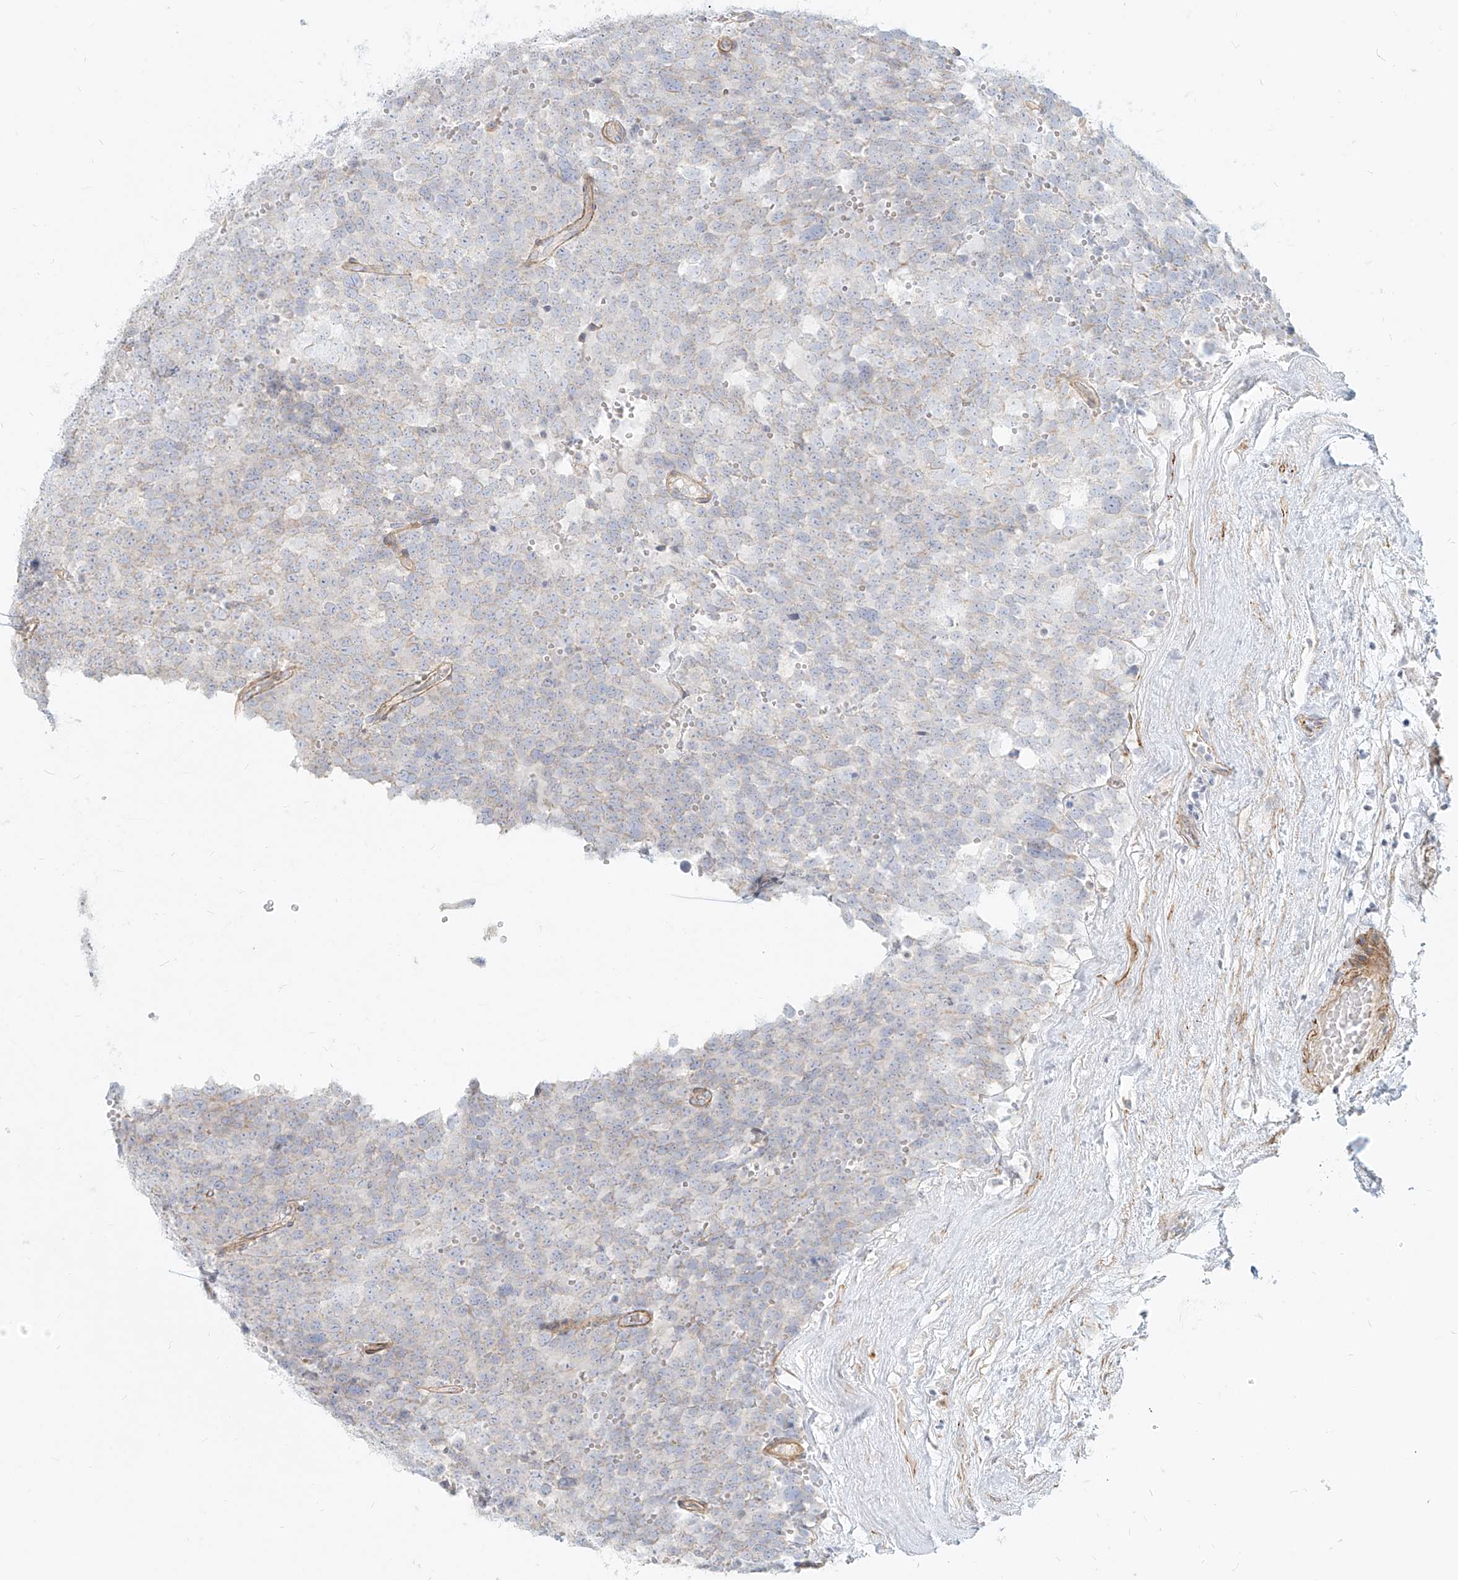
{"staining": {"intensity": "negative", "quantity": "none", "location": "none"}, "tissue": "testis cancer", "cell_type": "Tumor cells", "image_type": "cancer", "snomed": [{"axis": "morphology", "description": "Seminoma, NOS"}, {"axis": "topography", "description": "Testis"}], "caption": "A high-resolution image shows immunohistochemistry (IHC) staining of testis seminoma, which exhibits no significant expression in tumor cells.", "gene": "ITPKB", "patient": {"sex": "male", "age": 71}}